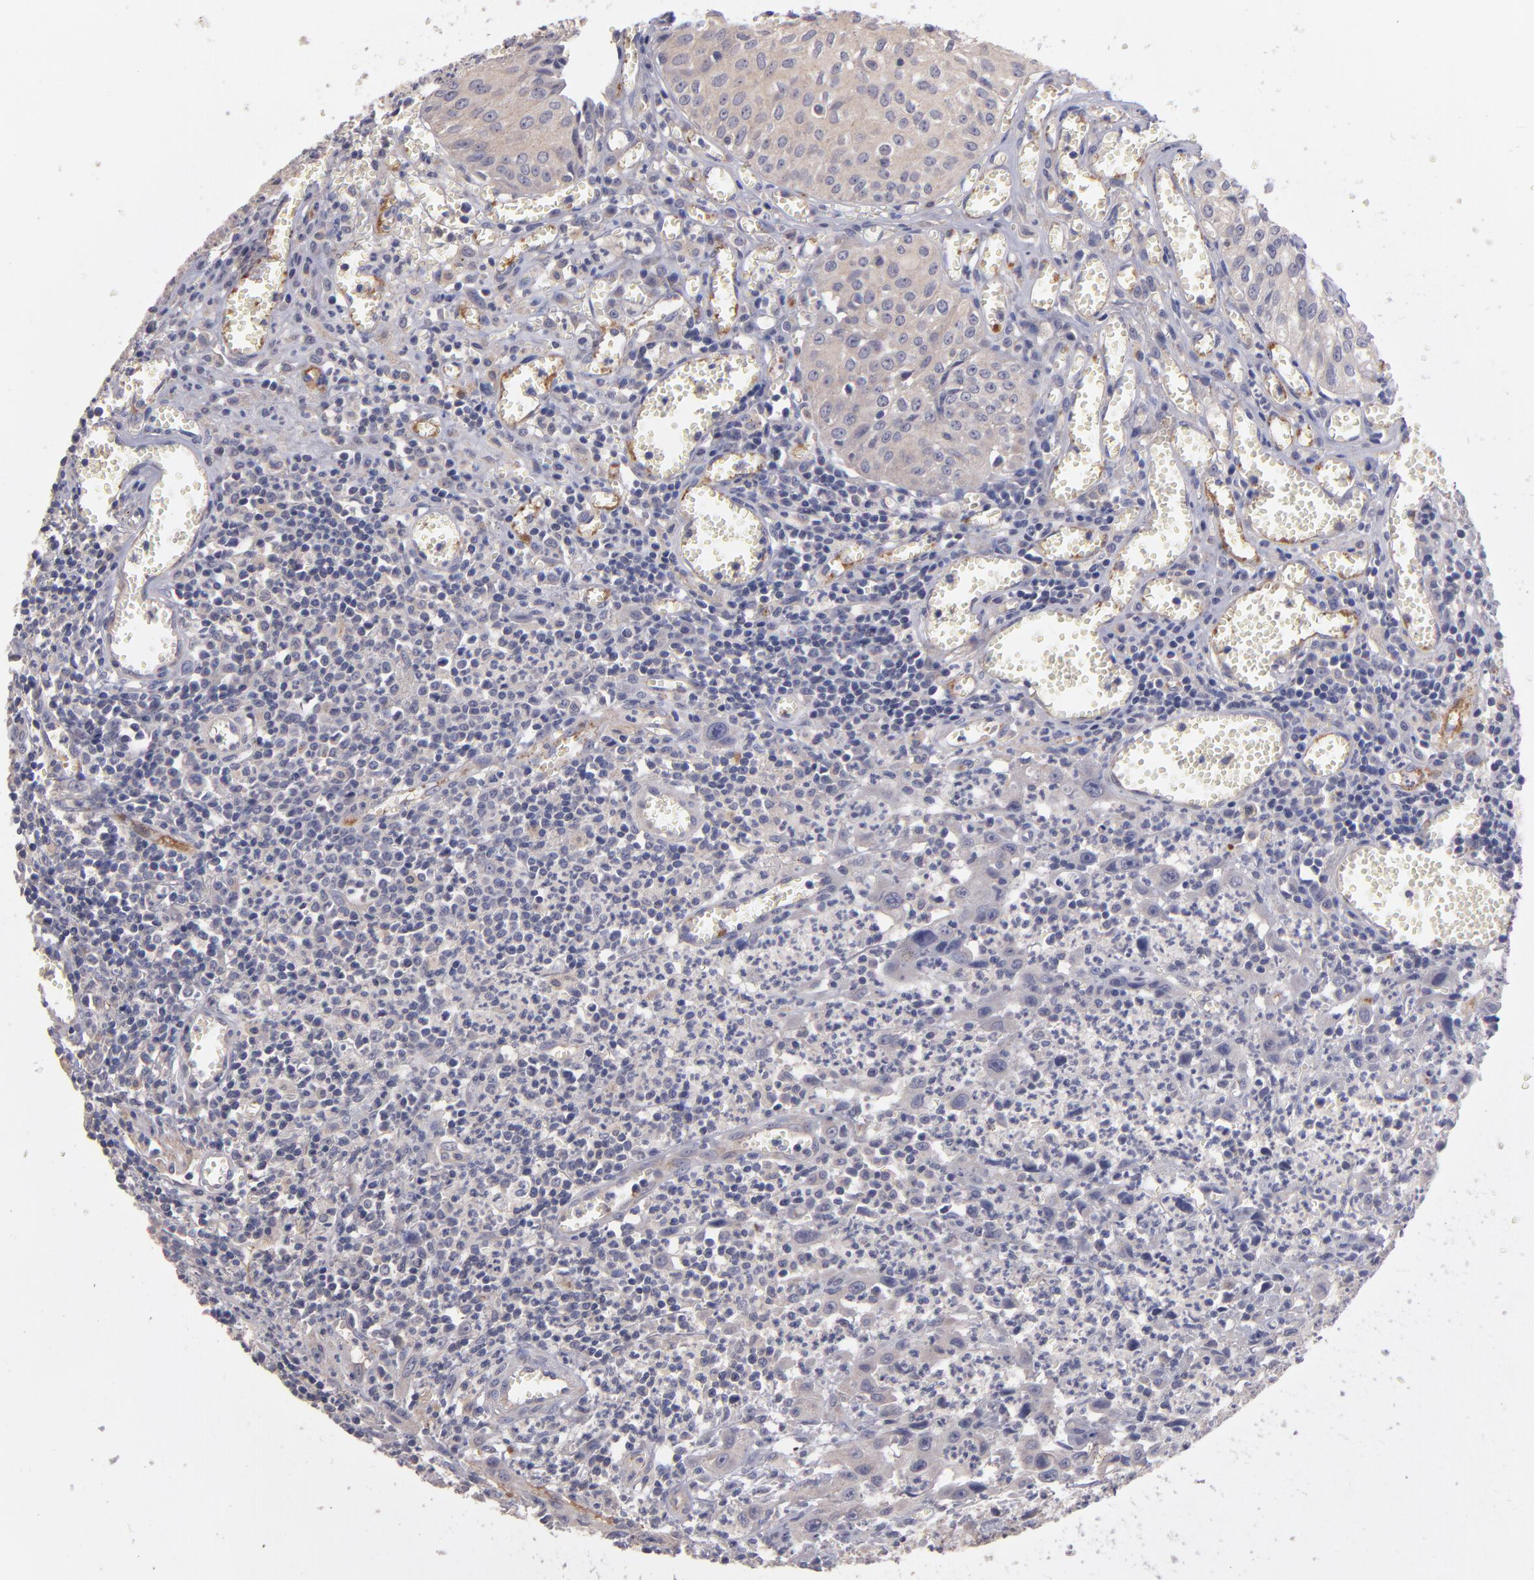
{"staining": {"intensity": "negative", "quantity": "none", "location": "none"}, "tissue": "urothelial cancer", "cell_type": "Tumor cells", "image_type": "cancer", "snomed": [{"axis": "morphology", "description": "Urothelial carcinoma, High grade"}, {"axis": "topography", "description": "Urinary bladder"}], "caption": "IHC image of neoplastic tissue: human urothelial carcinoma (high-grade) stained with DAB (3,3'-diaminobenzidine) demonstrates no significant protein positivity in tumor cells.", "gene": "GNAZ", "patient": {"sex": "male", "age": 66}}